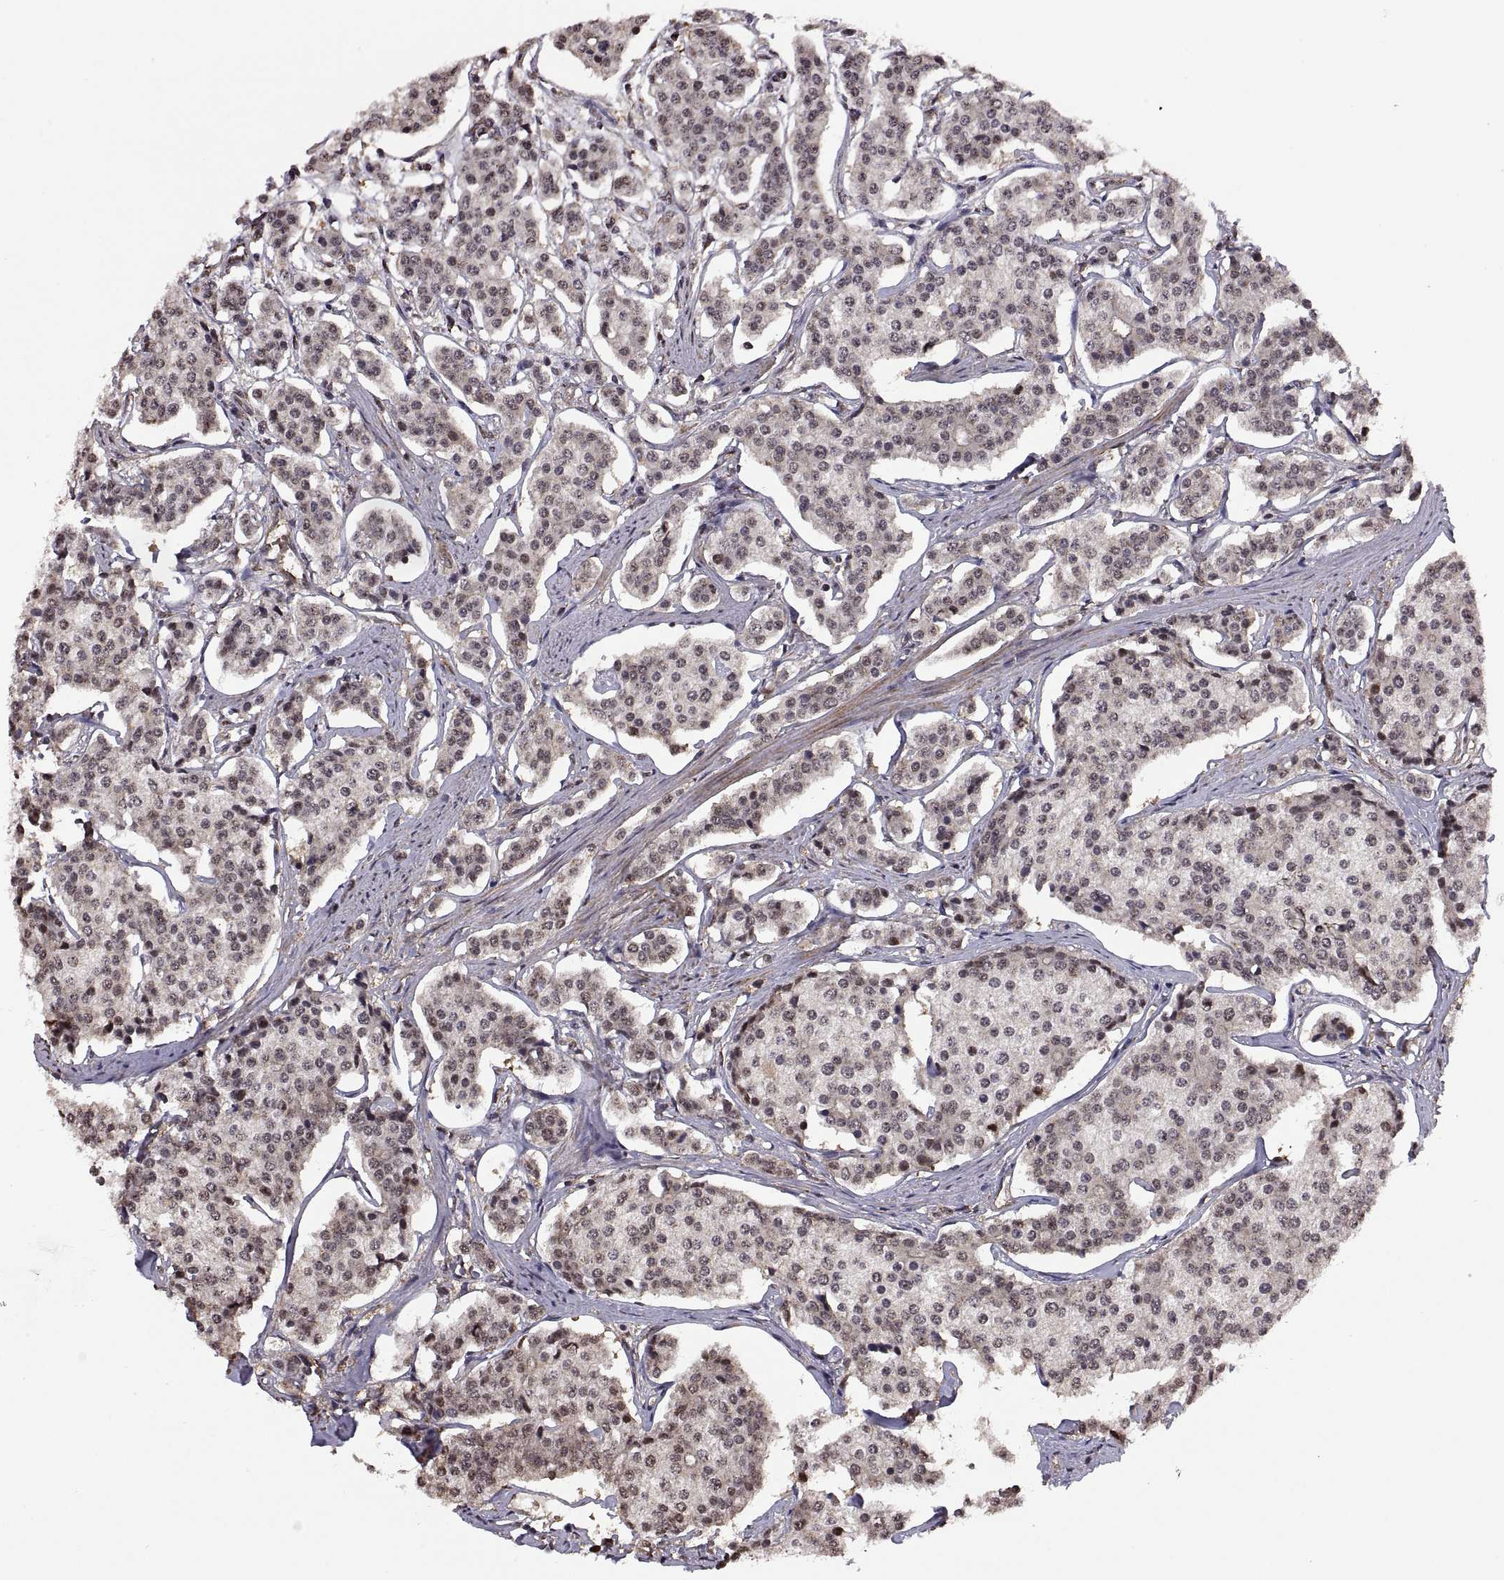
{"staining": {"intensity": "negative", "quantity": "none", "location": "none"}, "tissue": "carcinoid", "cell_type": "Tumor cells", "image_type": "cancer", "snomed": [{"axis": "morphology", "description": "Carcinoid, malignant, NOS"}, {"axis": "topography", "description": "Small intestine"}], "caption": "This is a image of IHC staining of carcinoid, which shows no positivity in tumor cells. The staining is performed using DAB brown chromogen with nuclei counter-stained in using hematoxylin.", "gene": "ARRB1", "patient": {"sex": "female", "age": 65}}